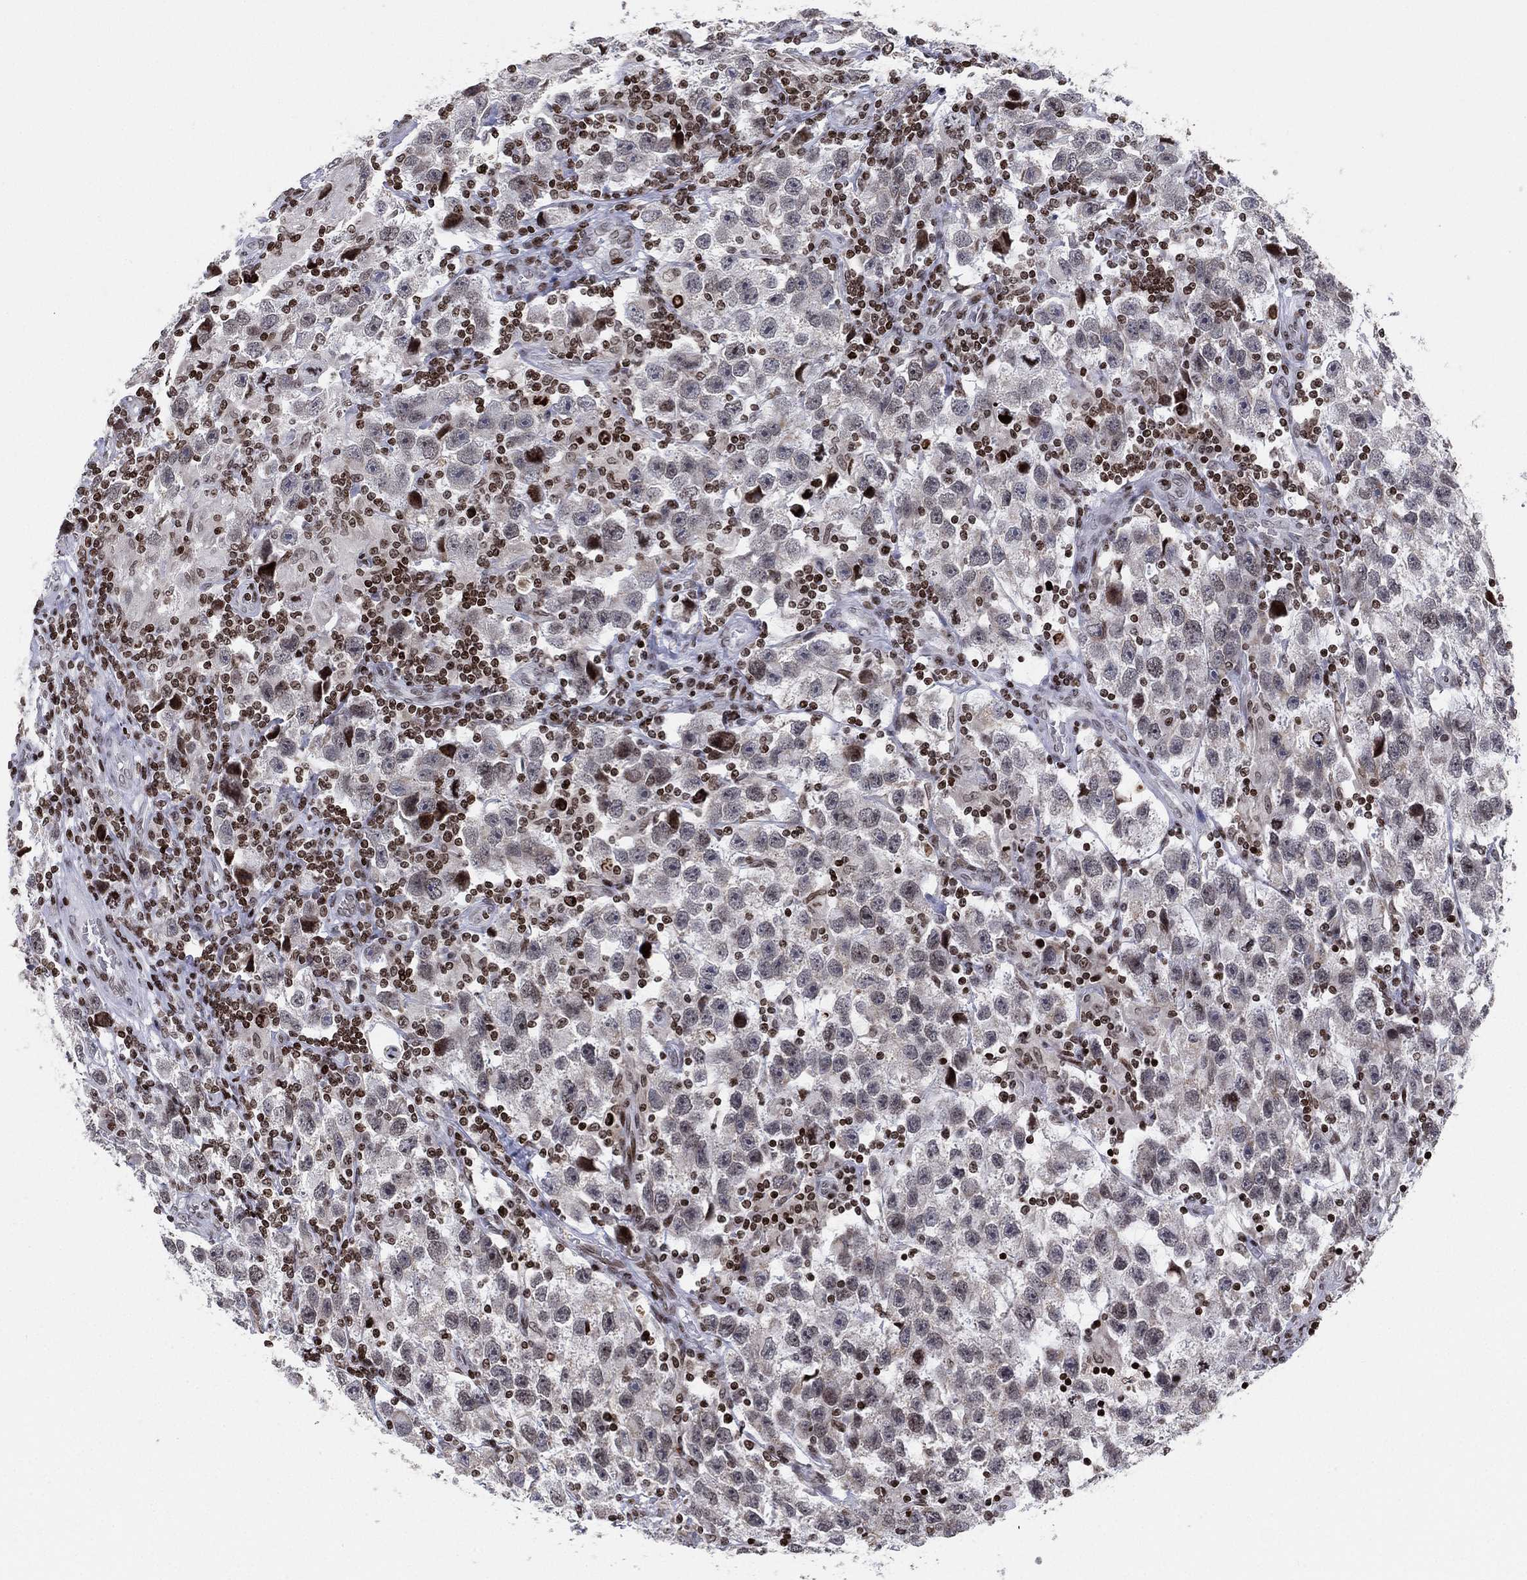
{"staining": {"intensity": "moderate", "quantity": "<25%", "location": "nuclear"}, "tissue": "testis cancer", "cell_type": "Tumor cells", "image_type": "cancer", "snomed": [{"axis": "morphology", "description": "Seminoma, NOS"}, {"axis": "topography", "description": "Testis"}], "caption": "Moderate nuclear expression is seen in approximately <25% of tumor cells in testis cancer (seminoma). The protein of interest is stained brown, and the nuclei are stained in blue (DAB (3,3'-diaminobenzidine) IHC with brightfield microscopy, high magnification).", "gene": "MFSD14A", "patient": {"sex": "male", "age": 26}}